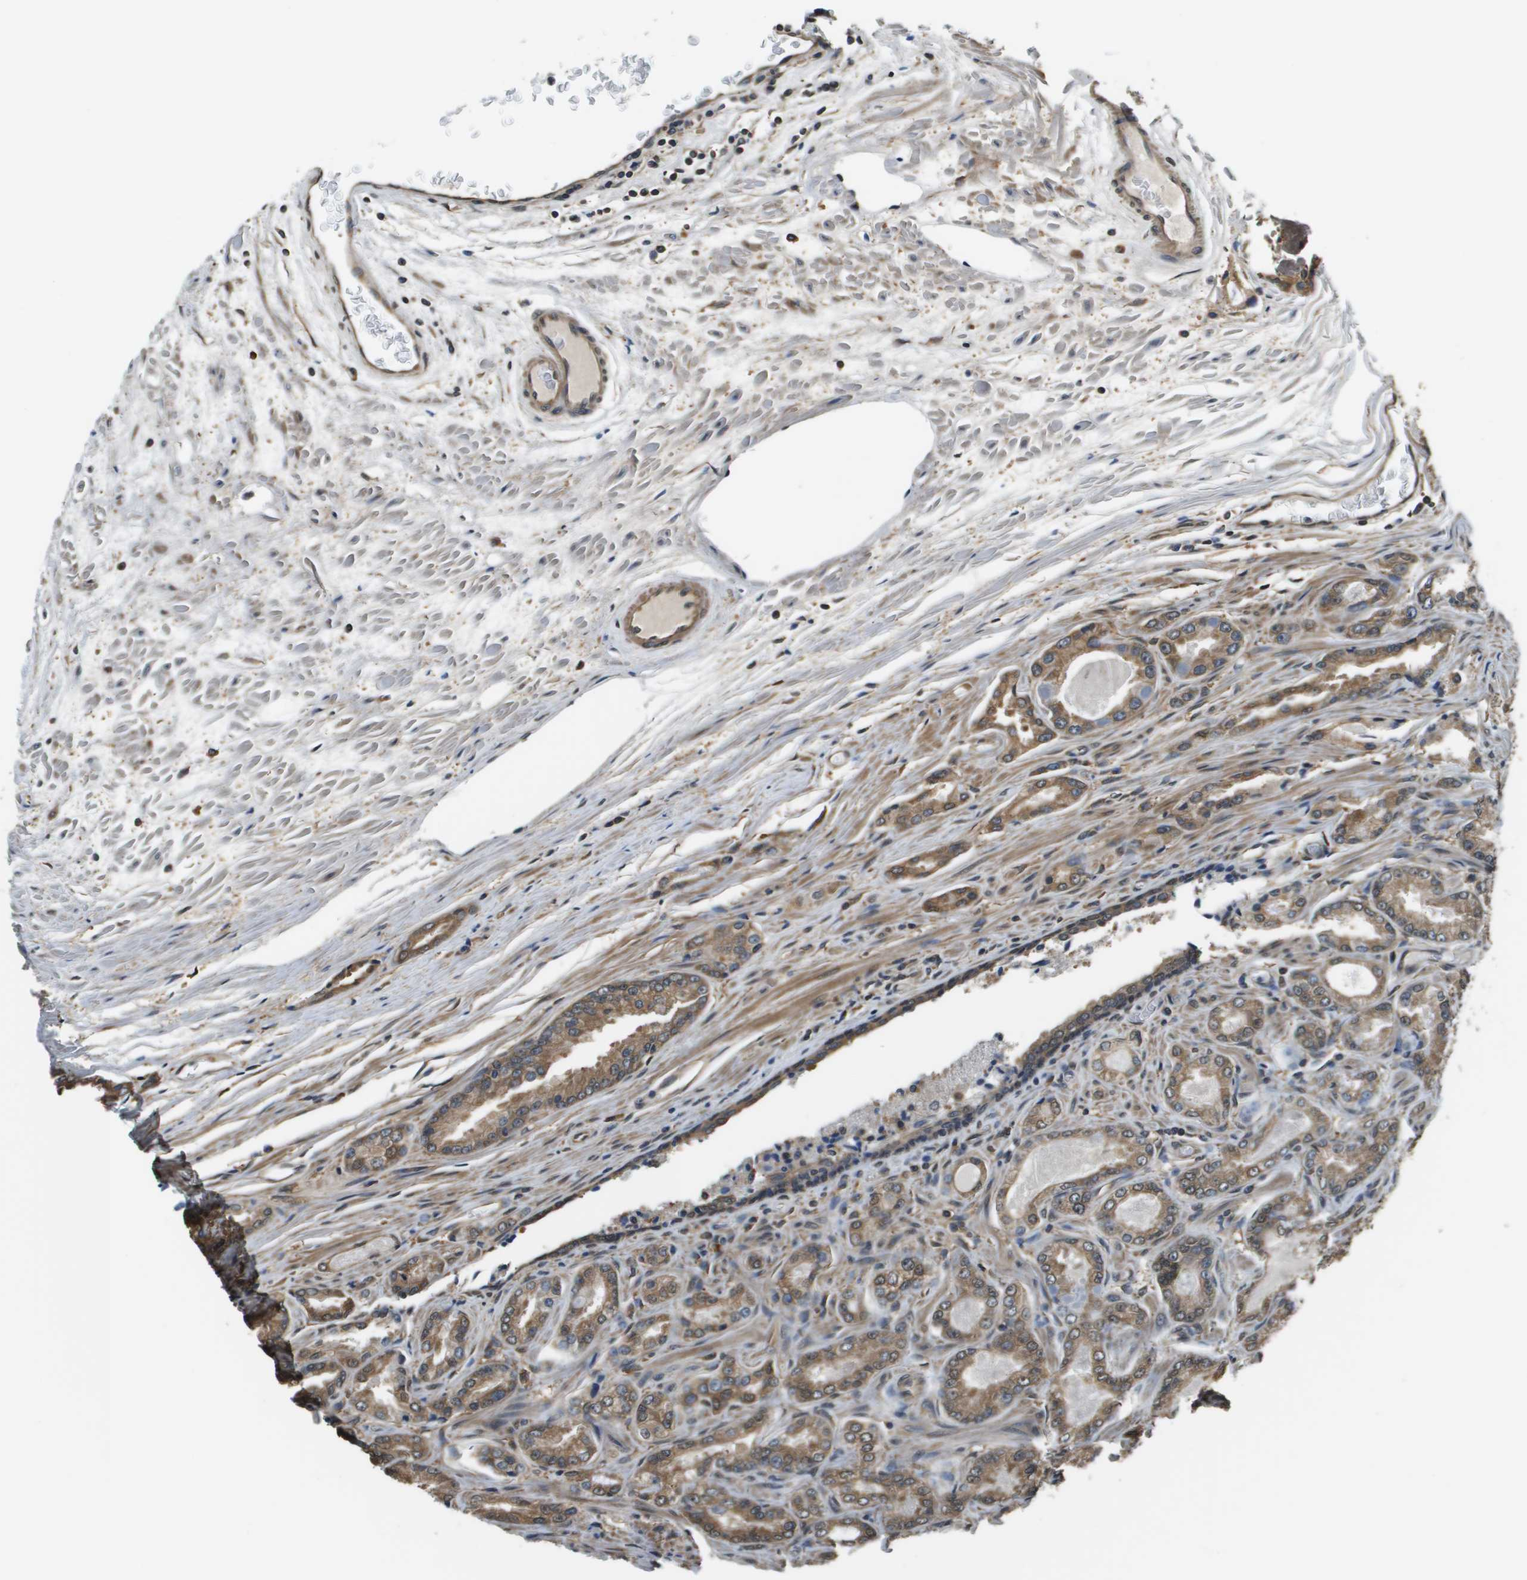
{"staining": {"intensity": "moderate", "quantity": ">75%", "location": "cytoplasmic/membranous"}, "tissue": "prostate cancer", "cell_type": "Tumor cells", "image_type": "cancer", "snomed": [{"axis": "morphology", "description": "Adenocarcinoma, High grade"}, {"axis": "topography", "description": "Prostate"}], "caption": "Protein staining demonstrates moderate cytoplasmic/membranous staining in approximately >75% of tumor cells in prostate cancer. Ihc stains the protein in brown and the nuclei are stained blue.", "gene": "SEC62", "patient": {"sex": "male", "age": 65}}